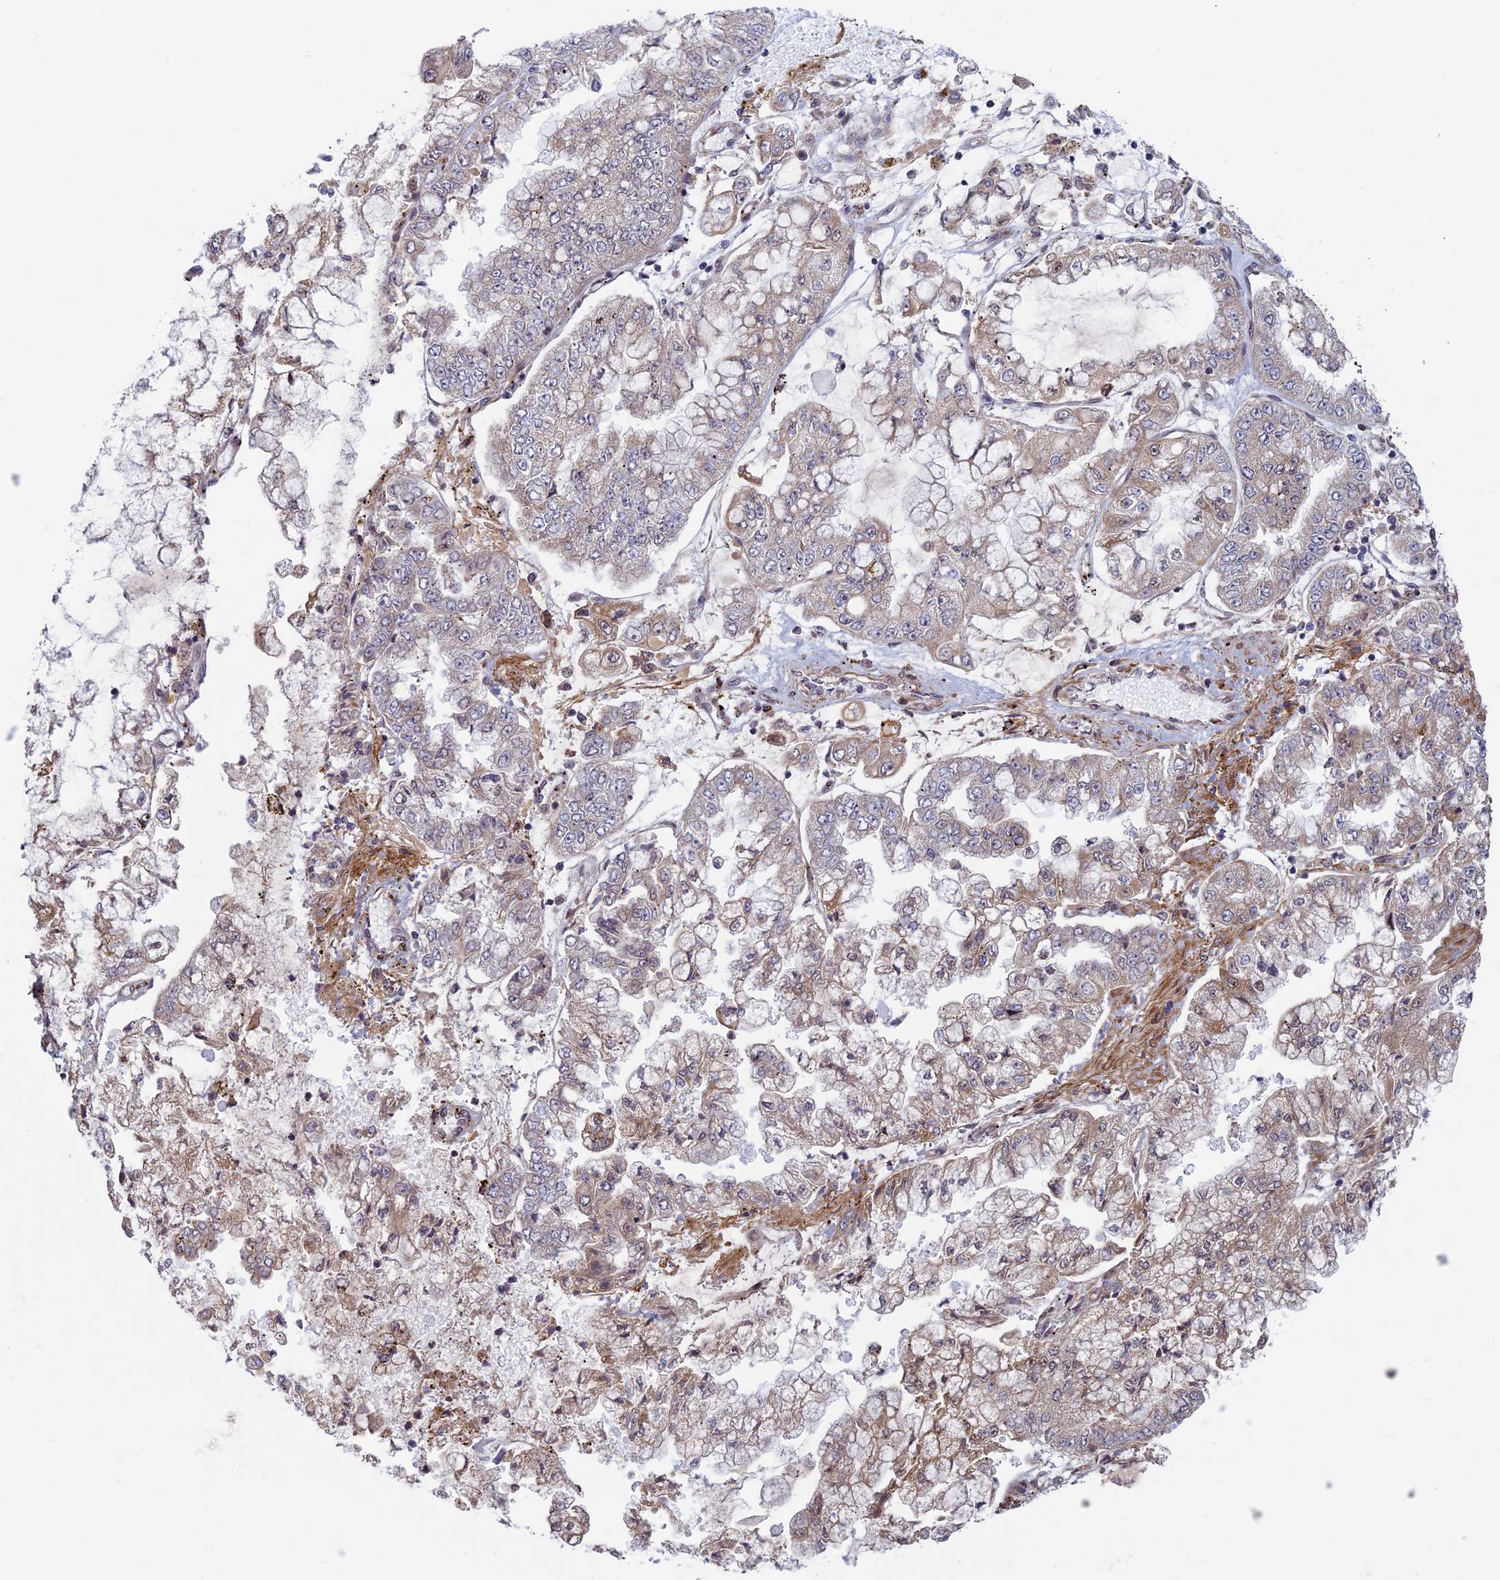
{"staining": {"intensity": "moderate", "quantity": "<25%", "location": "cytoplasmic/membranous"}, "tissue": "stomach cancer", "cell_type": "Tumor cells", "image_type": "cancer", "snomed": [{"axis": "morphology", "description": "Adenocarcinoma, NOS"}, {"axis": "topography", "description": "Stomach"}], "caption": "Protein staining shows moderate cytoplasmic/membranous staining in about <25% of tumor cells in stomach cancer (adenocarcinoma). Ihc stains the protein of interest in brown and the nuclei are stained blue.", "gene": "FADS1", "patient": {"sex": "male", "age": 76}}